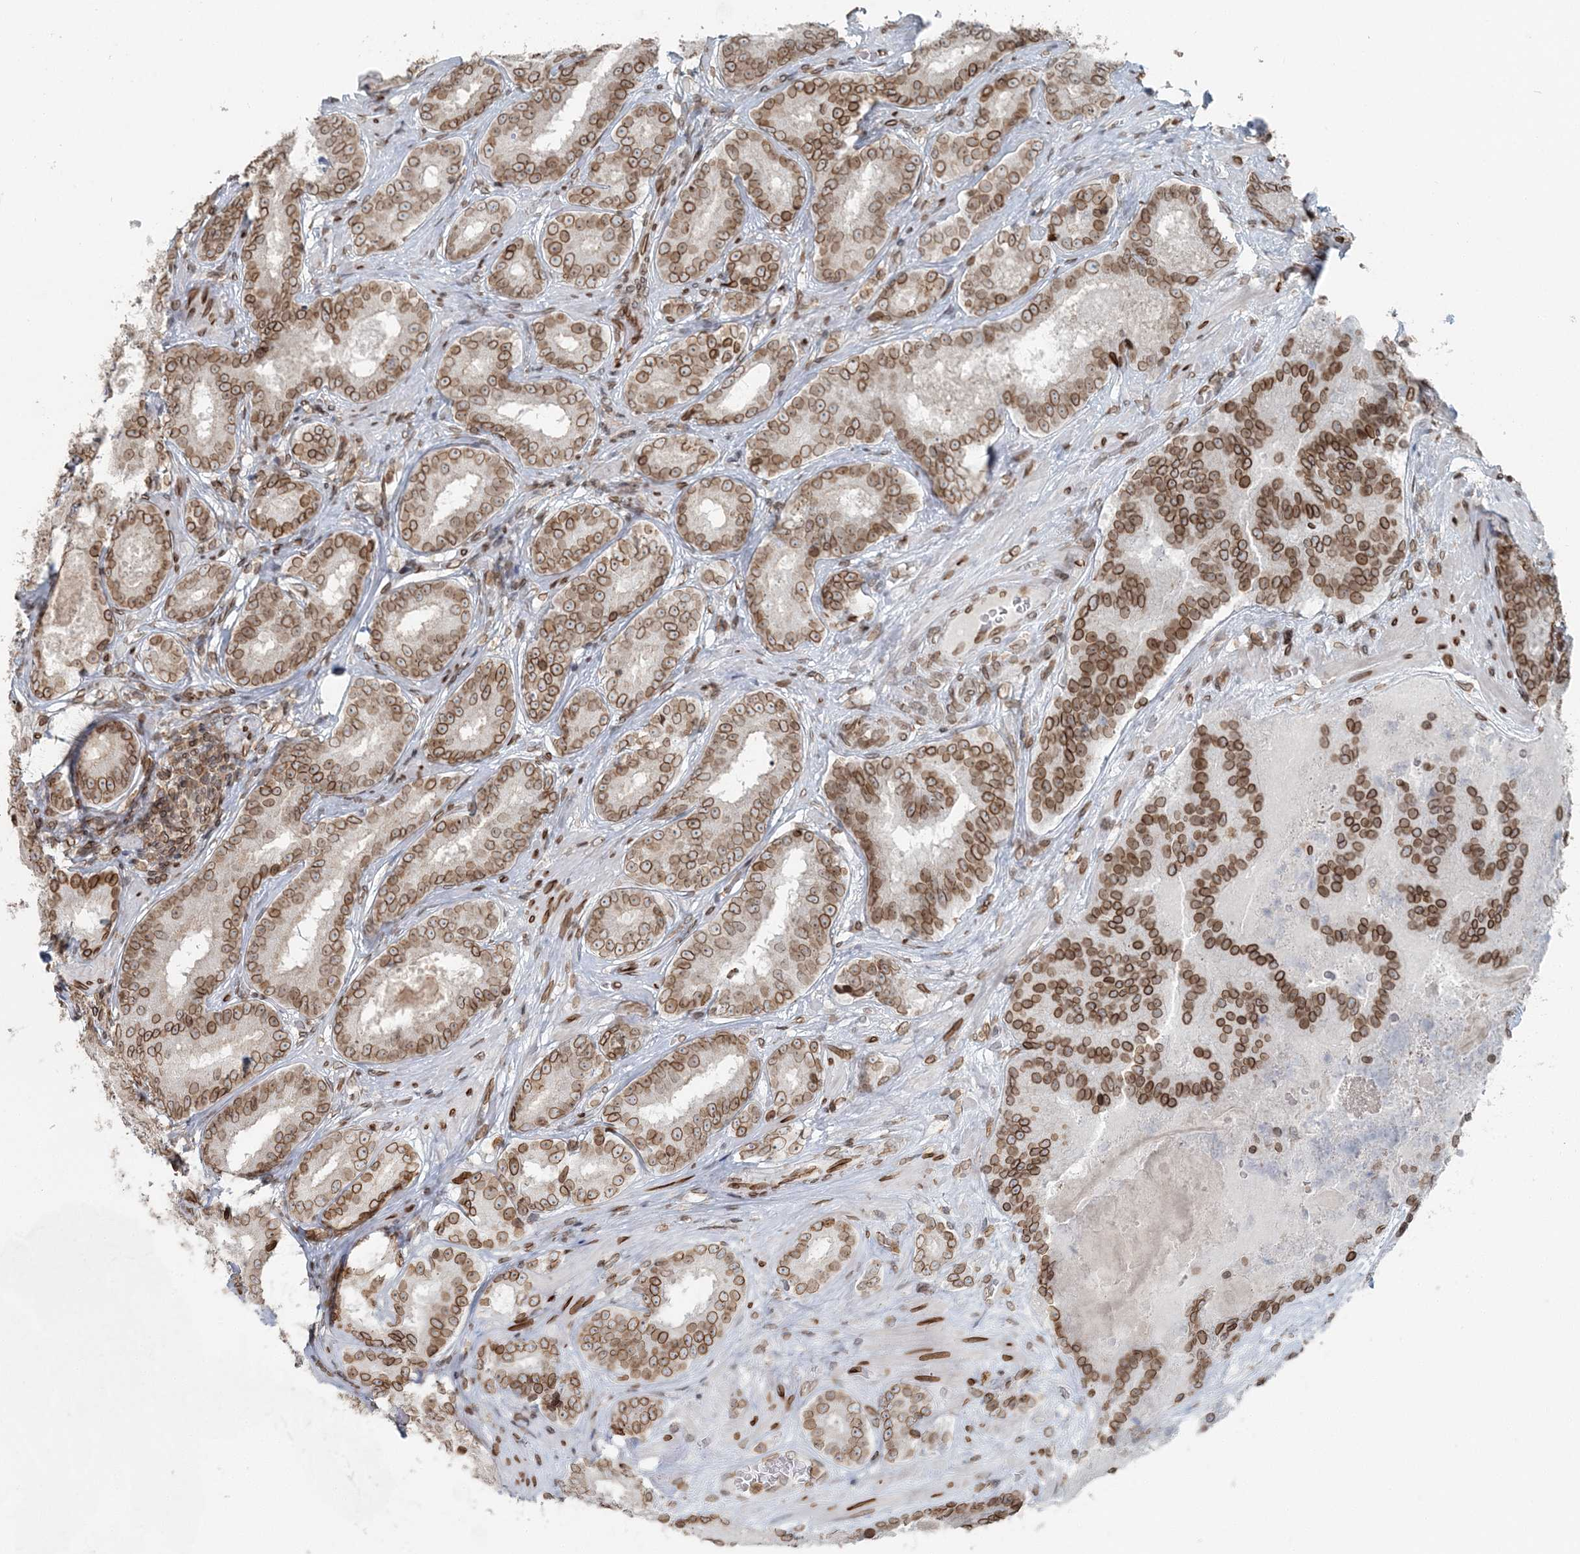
{"staining": {"intensity": "moderate", "quantity": ">75%", "location": "cytoplasmic/membranous,nuclear"}, "tissue": "prostate cancer", "cell_type": "Tumor cells", "image_type": "cancer", "snomed": [{"axis": "morphology", "description": "Adenocarcinoma, High grade"}, {"axis": "topography", "description": "Prostate"}], "caption": "A medium amount of moderate cytoplasmic/membranous and nuclear expression is appreciated in approximately >75% of tumor cells in prostate high-grade adenocarcinoma tissue. The staining is performed using DAB brown chromogen to label protein expression. The nuclei are counter-stained blue using hematoxylin.", "gene": "GJD4", "patient": {"sex": "male", "age": 57}}